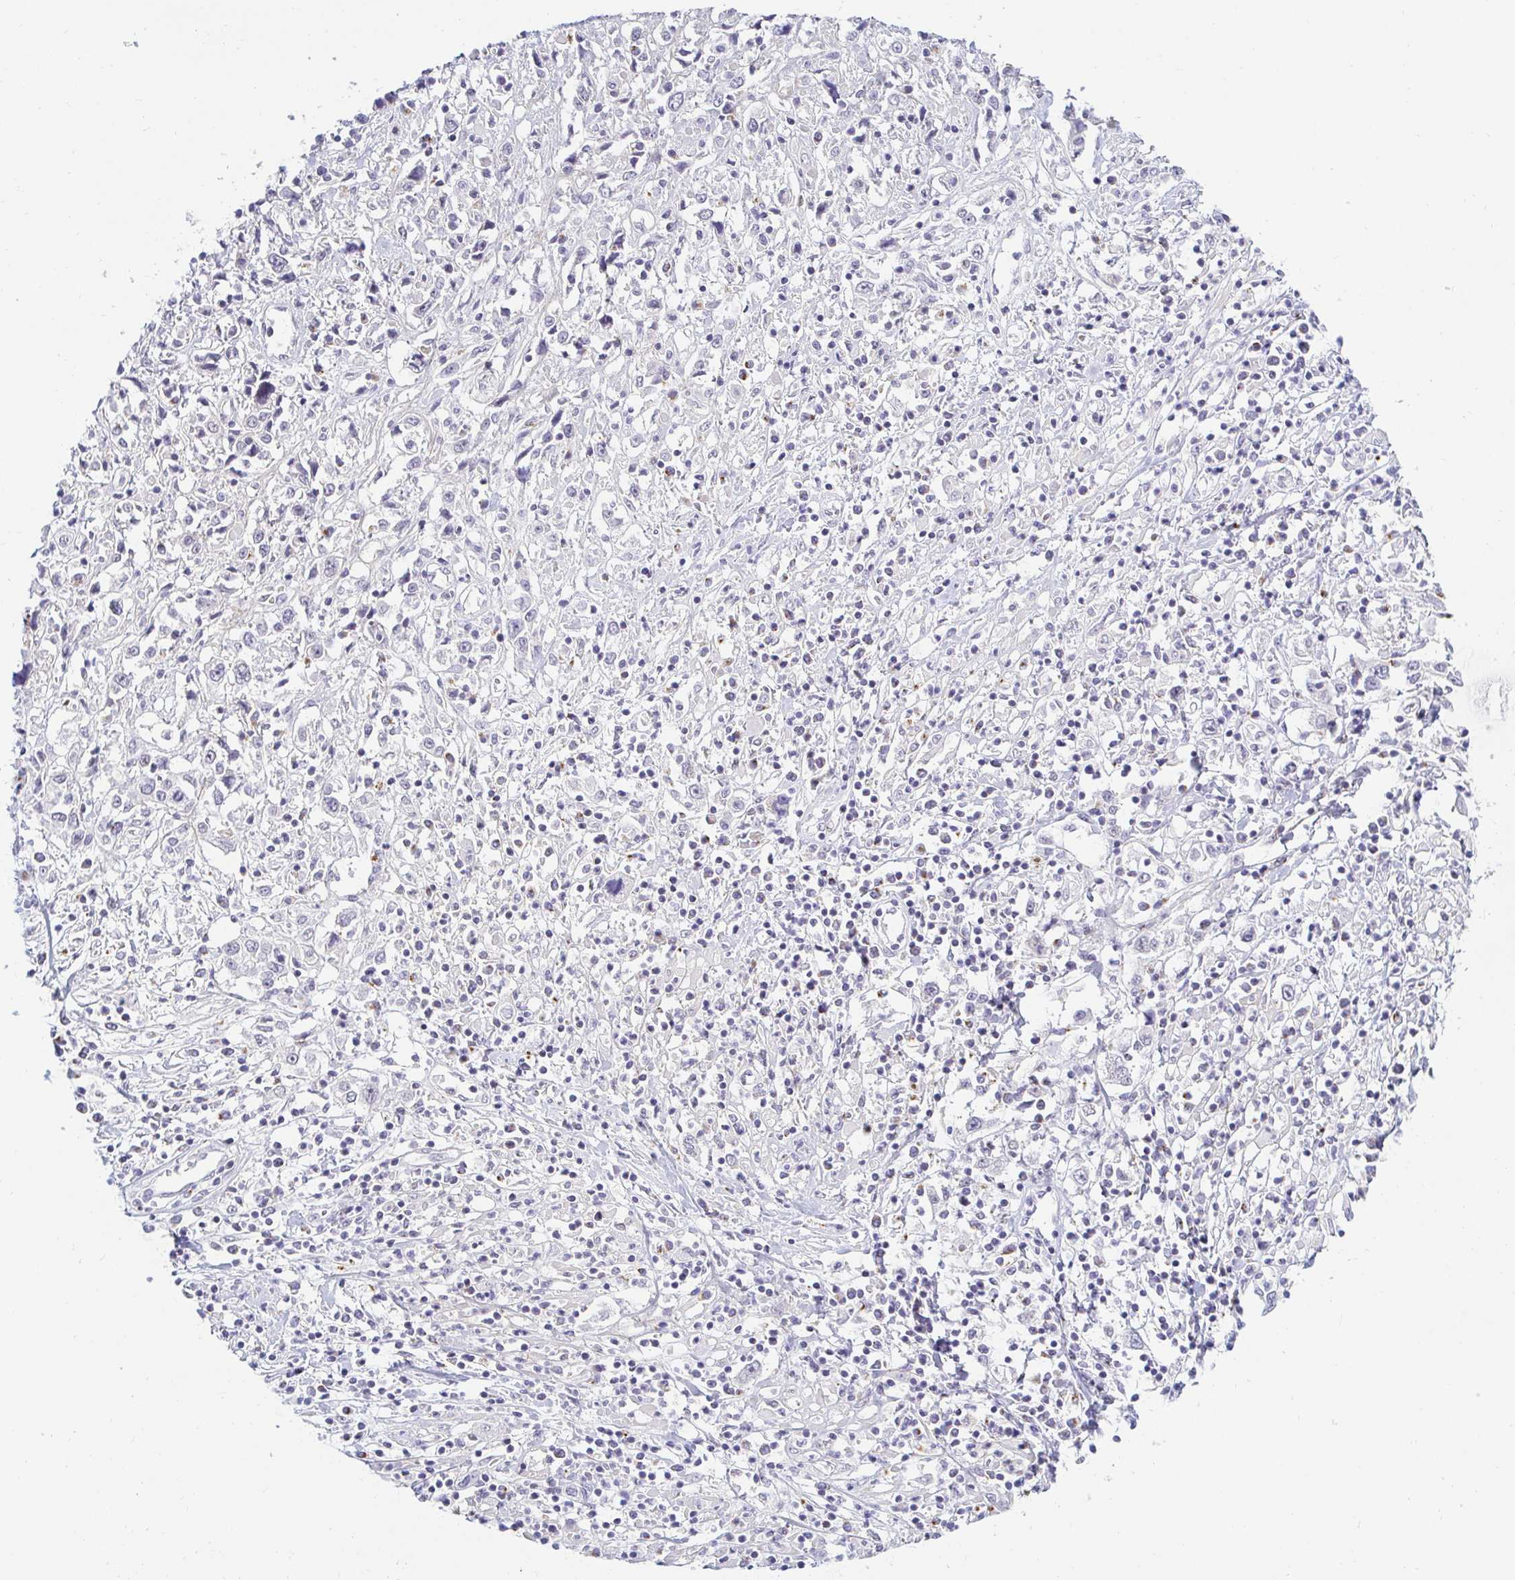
{"staining": {"intensity": "negative", "quantity": "none", "location": "none"}, "tissue": "cervical cancer", "cell_type": "Tumor cells", "image_type": "cancer", "snomed": [{"axis": "morphology", "description": "Adenocarcinoma, NOS"}, {"axis": "topography", "description": "Cervix"}], "caption": "Immunohistochemistry (IHC) photomicrograph of neoplastic tissue: cervical adenocarcinoma stained with DAB exhibits no significant protein positivity in tumor cells.", "gene": "OR51D1", "patient": {"sex": "female", "age": 40}}